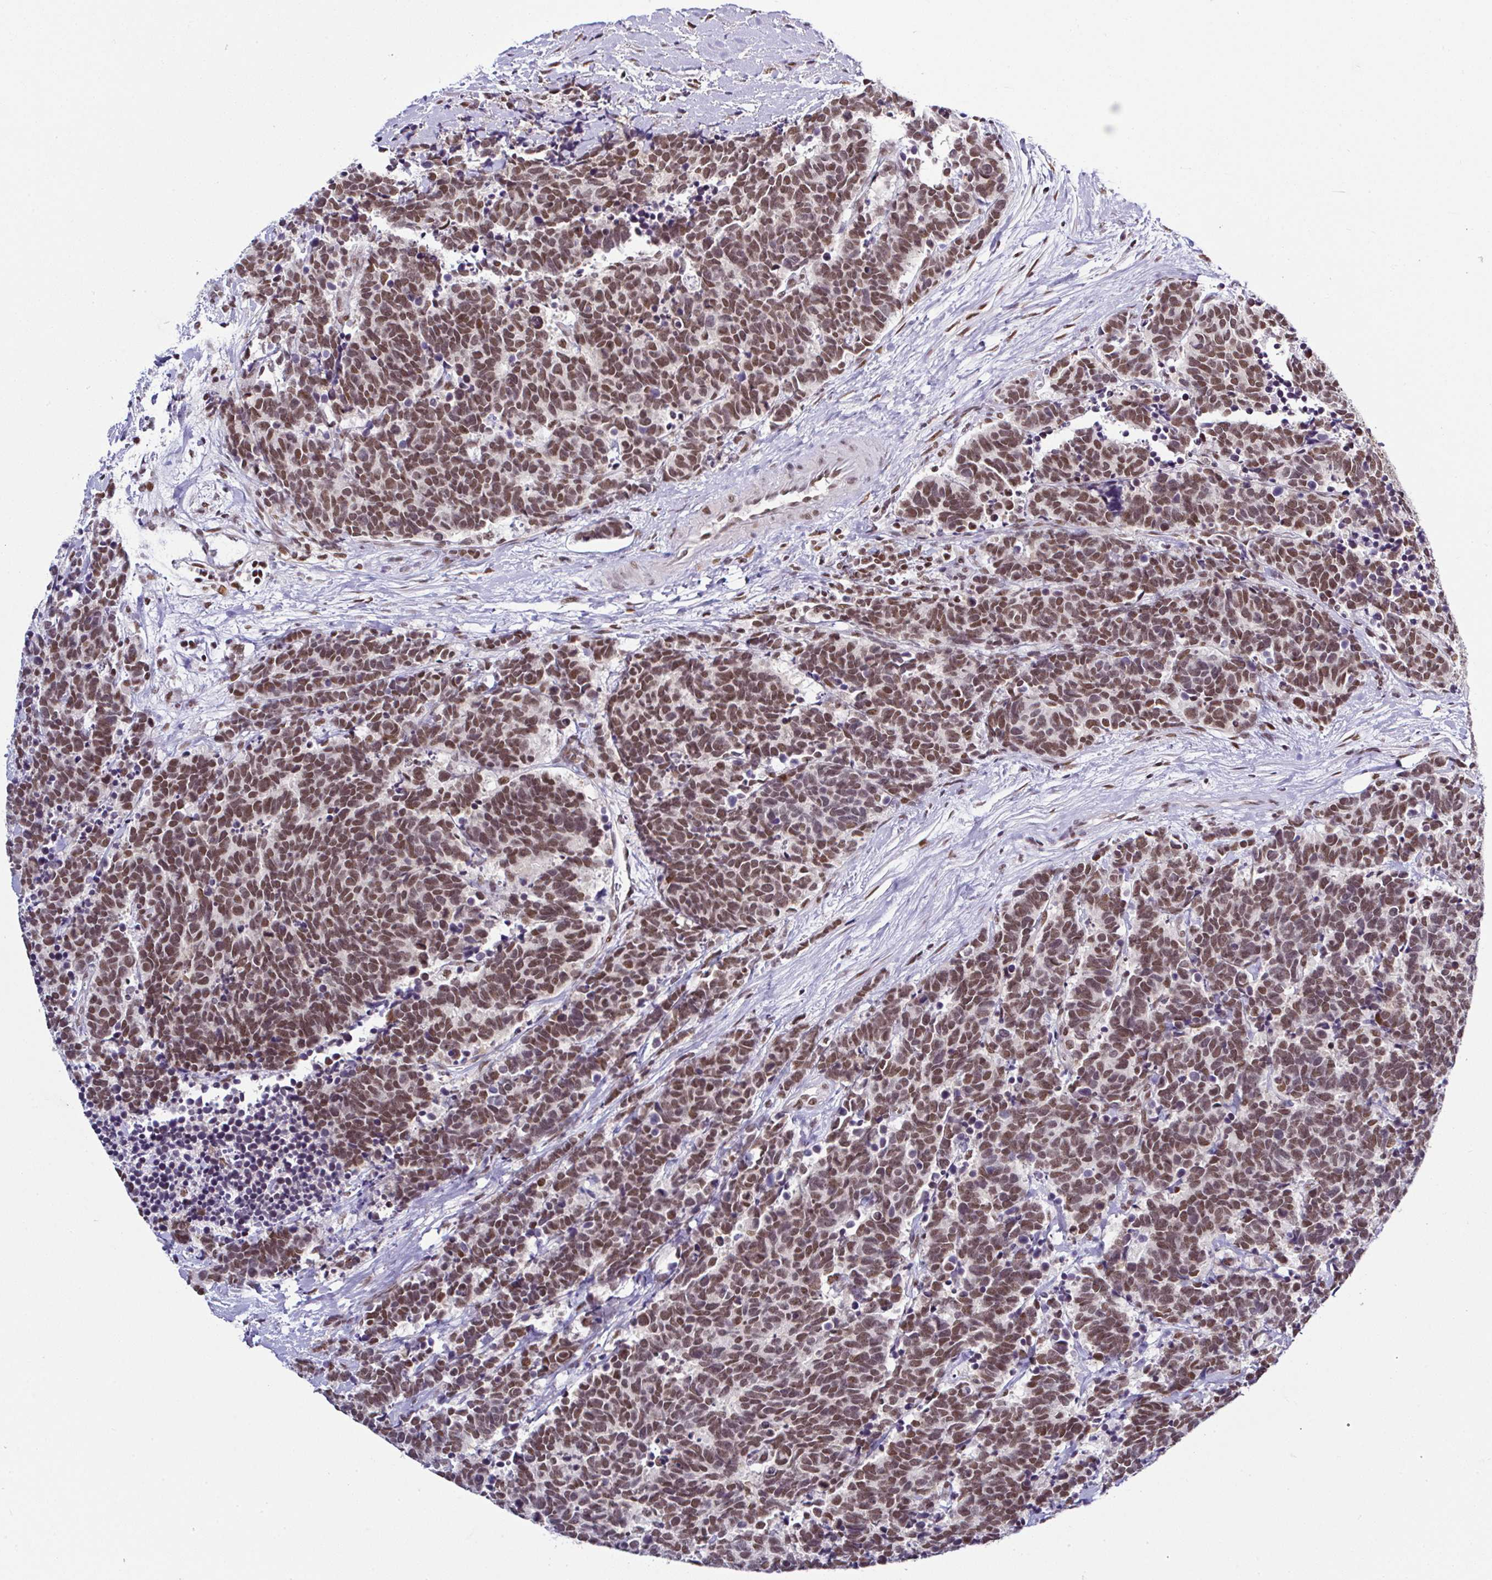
{"staining": {"intensity": "moderate", "quantity": ">75%", "location": "nuclear"}, "tissue": "carcinoid", "cell_type": "Tumor cells", "image_type": "cancer", "snomed": [{"axis": "morphology", "description": "Carcinoma, NOS"}, {"axis": "morphology", "description": "Carcinoid, malignant, NOS"}, {"axis": "topography", "description": "Prostate"}], "caption": "Brown immunohistochemical staining in human malignant carcinoid displays moderate nuclear staining in approximately >75% of tumor cells. The protein is stained brown, and the nuclei are stained in blue (DAB (3,3'-diaminobenzidine) IHC with brightfield microscopy, high magnification).", "gene": "DR1", "patient": {"sex": "male", "age": 57}}